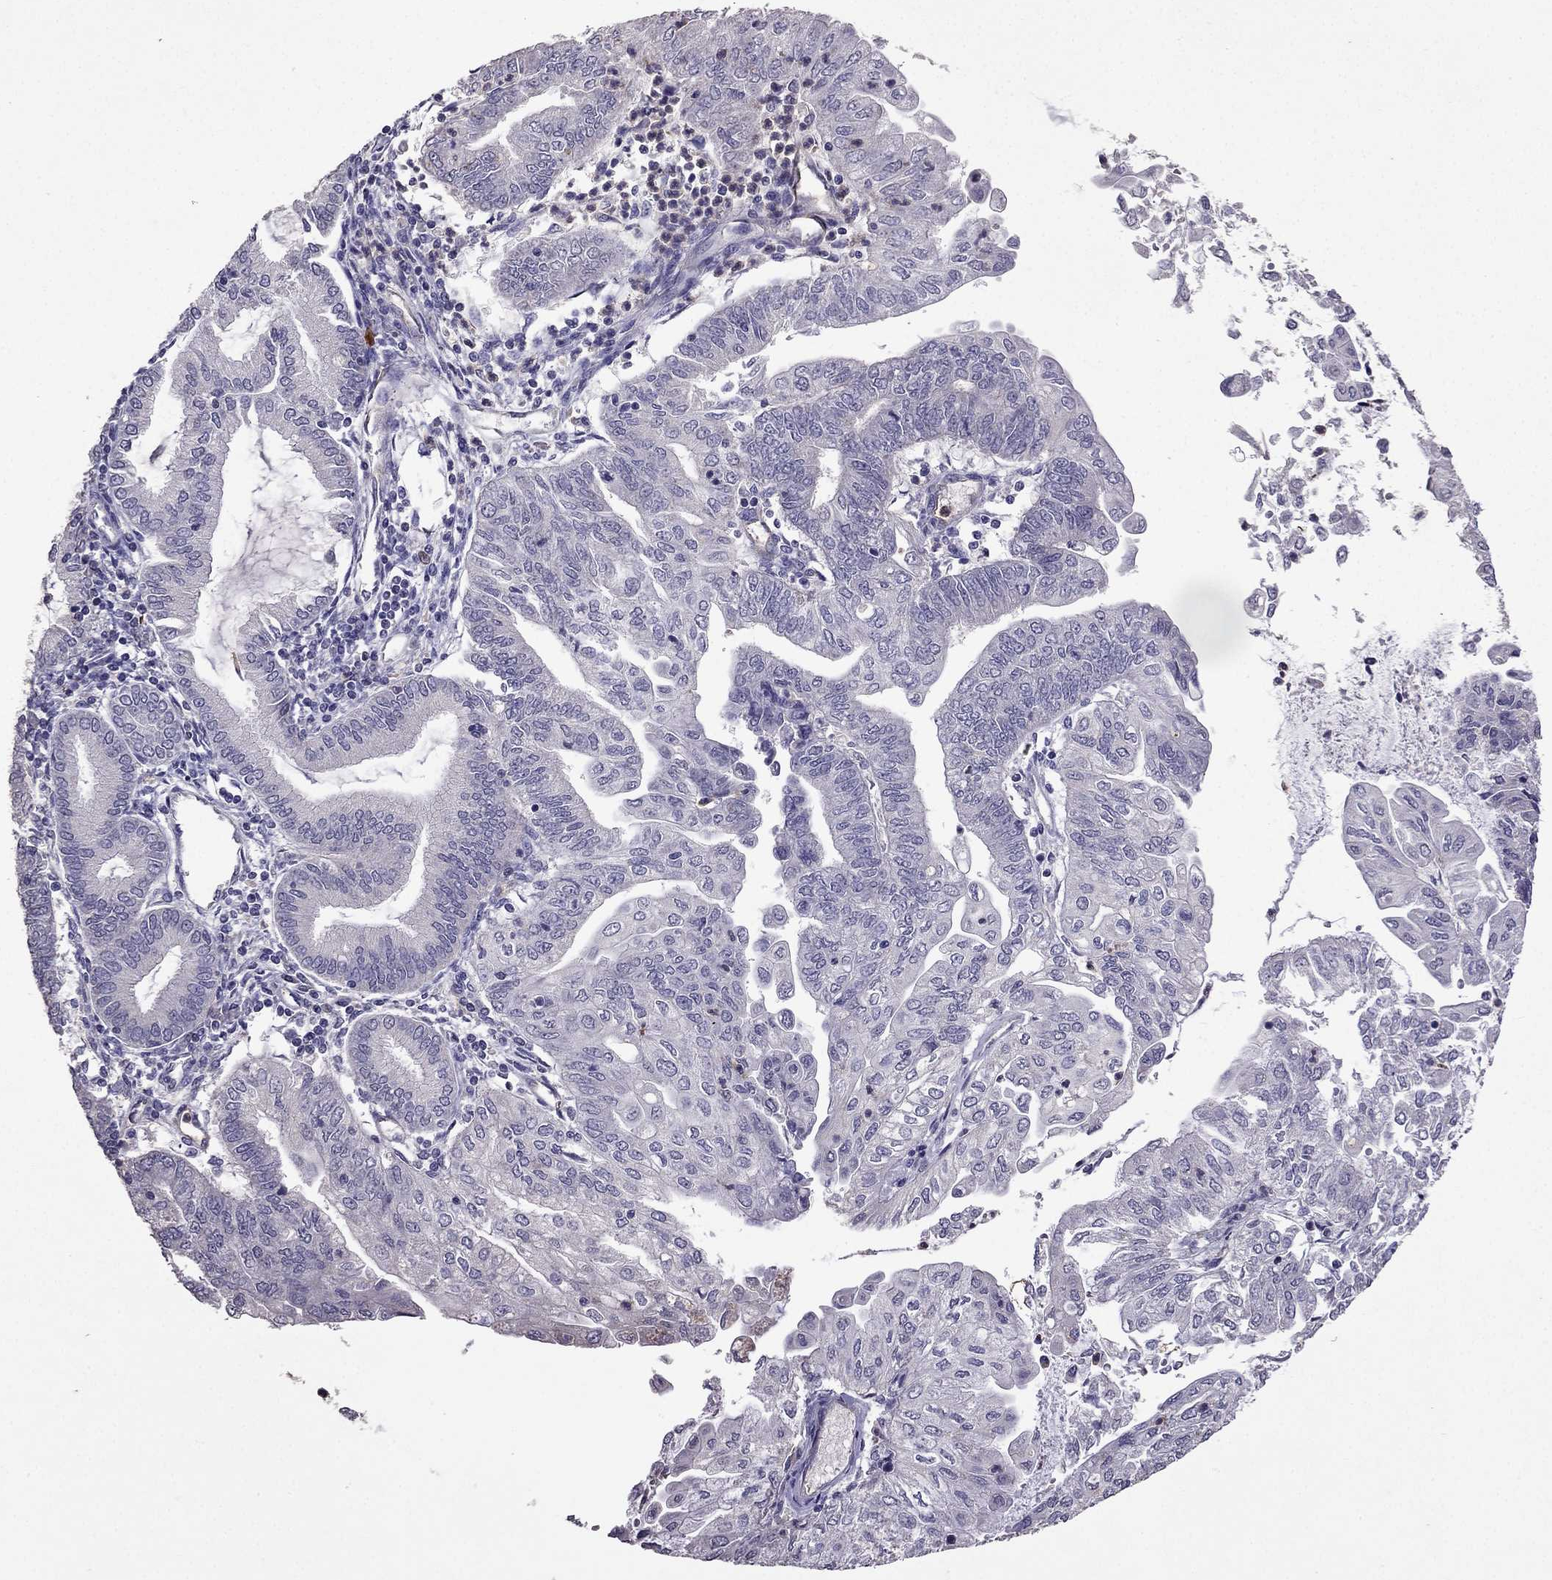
{"staining": {"intensity": "negative", "quantity": "none", "location": "none"}, "tissue": "endometrial cancer", "cell_type": "Tumor cells", "image_type": "cancer", "snomed": [{"axis": "morphology", "description": "Adenocarcinoma, NOS"}, {"axis": "topography", "description": "Endometrium"}], "caption": "This is a histopathology image of immunohistochemistry (IHC) staining of endometrial cancer (adenocarcinoma), which shows no expression in tumor cells.", "gene": "RFLNB", "patient": {"sex": "female", "age": 55}}